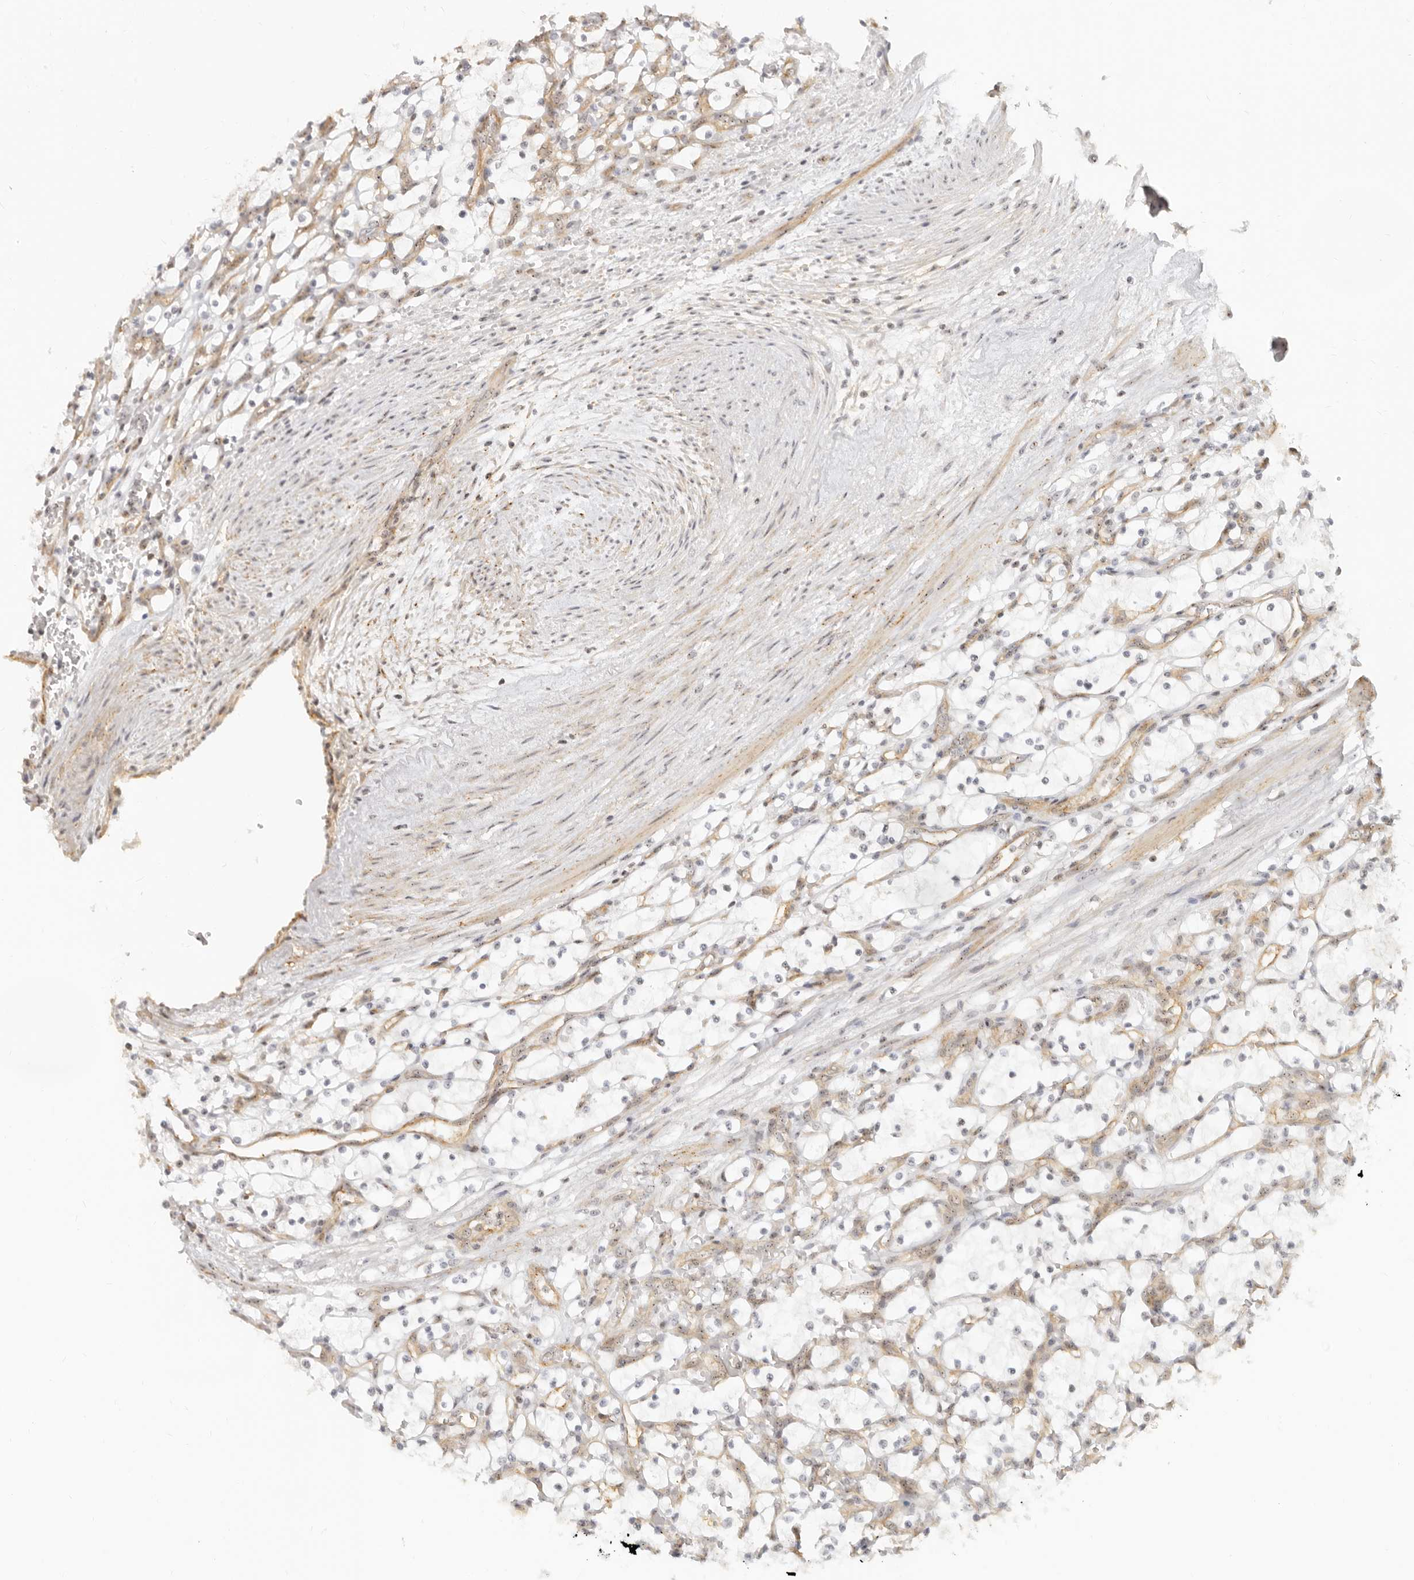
{"staining": {"intensity": "negative", "quantity": "none", "location": "none"}, "tissue": "renal cancer", "cell_type": "Tumor cells", "image_type": "cancer", "snomed": [{"axis": "morphology", "description": "Adenocarcinoma, NOS"}, {"axis": "topography", "description": "Kidney"}], "caption": "DAB immunohistochemical staining of adenocarcinoma (renal) exhibits no significant staining in tumor cells.", "gene": "BAP1", "patient": {"sex": "female", "age": 69}}